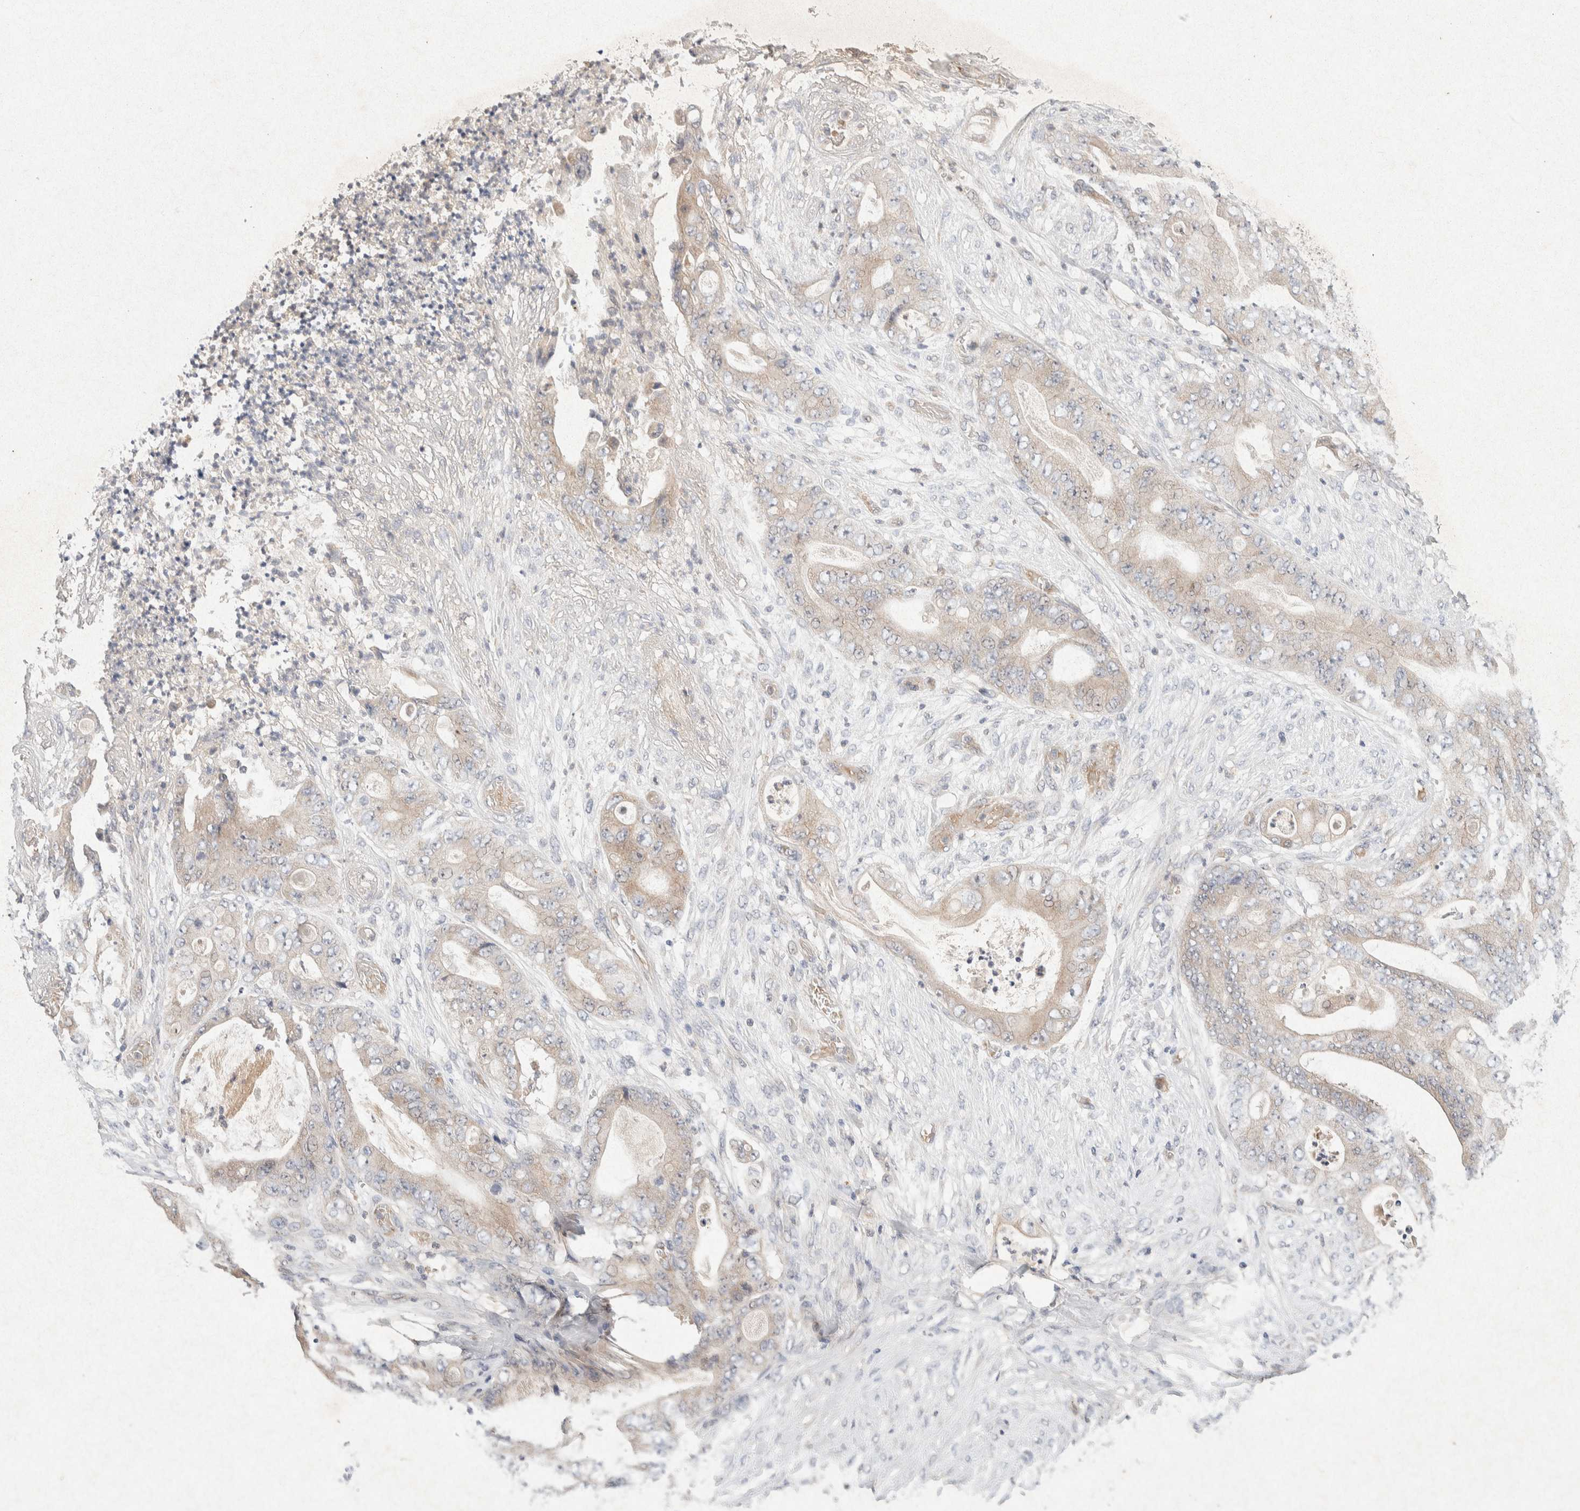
{"staining": {"intensity": "weak", "quantity": "25%-75%", "location": "cytoplasmic/membranous"}, "tissue": "stomach cancer", "cell_type": "Tumor cells", "image_type": "cancer", "snomed": [{"axis": "morphology", "description": "Adenocarcinoma, NOS"}, {"axis": "topography", "description": "Stomach"}], "caption": "About 25%-75% of tumor cells in stomach cancer show weak cytoplasmic/membranous protein positivity as visualized by brown immunohistochemical staining.", "gene": "GNAI1", "patient": {"sex": "female", "age": 73}}